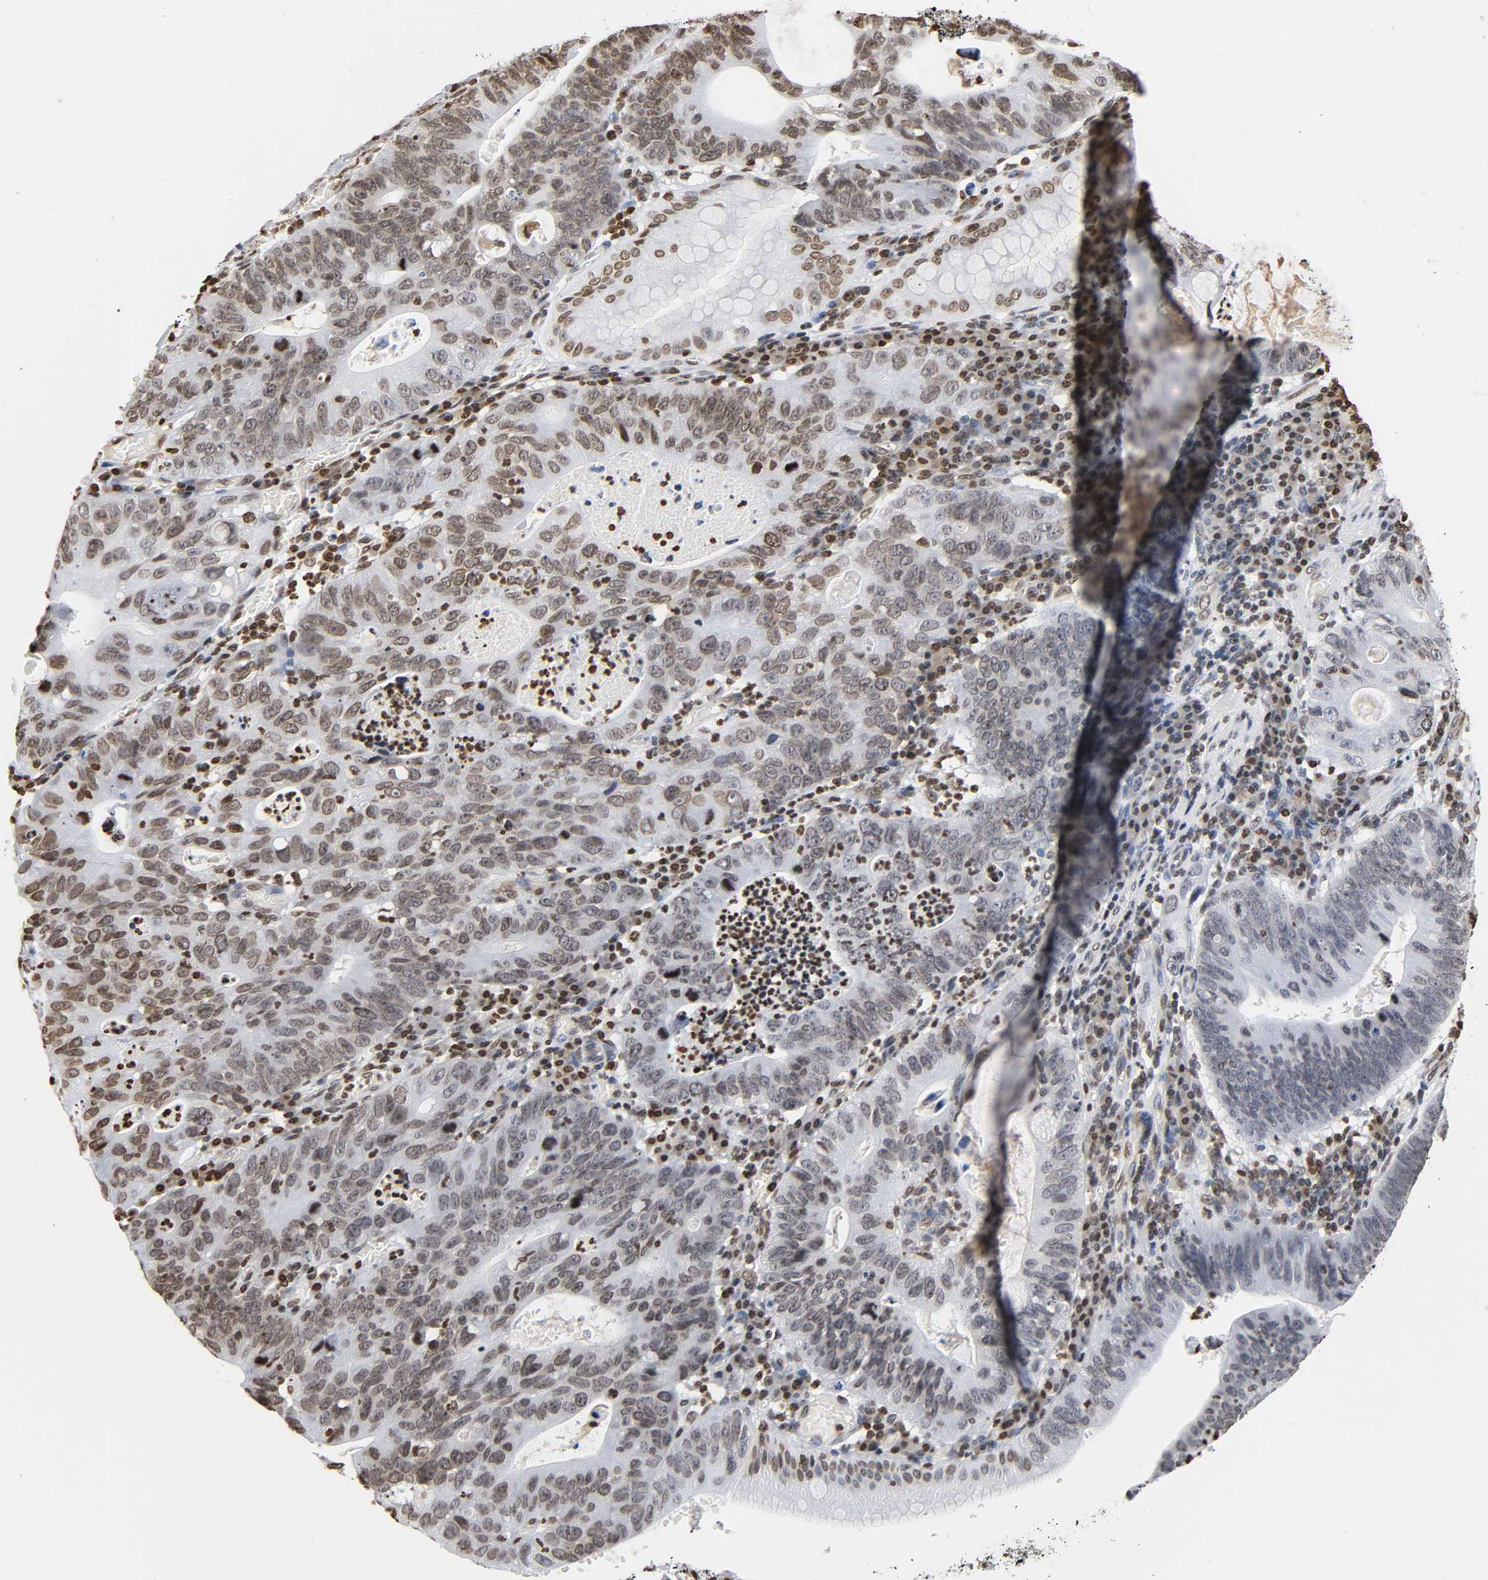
{"staining": {"intensity": "moderate", "quantity": ">75%", "location": "nuclear"}, "tissue": "stomach cancer", "cell_type": "Tumor cells", "image_type": "cancer", "snomed": [{"axis": "morphology", "description": "Adenocarcinoma, NOS"}, {"axis": "topography", "description": "Stomach"}], "caption": "Immunohistochemistry (IHC) image of adenocarcinoma (stomach) stained for a protein (brown), which reveals medium levels of moderate nuclear staining in about >75% of tumor cells.", "gene": "HOXA6", "patient": {"sex": "male", "age": 59}}